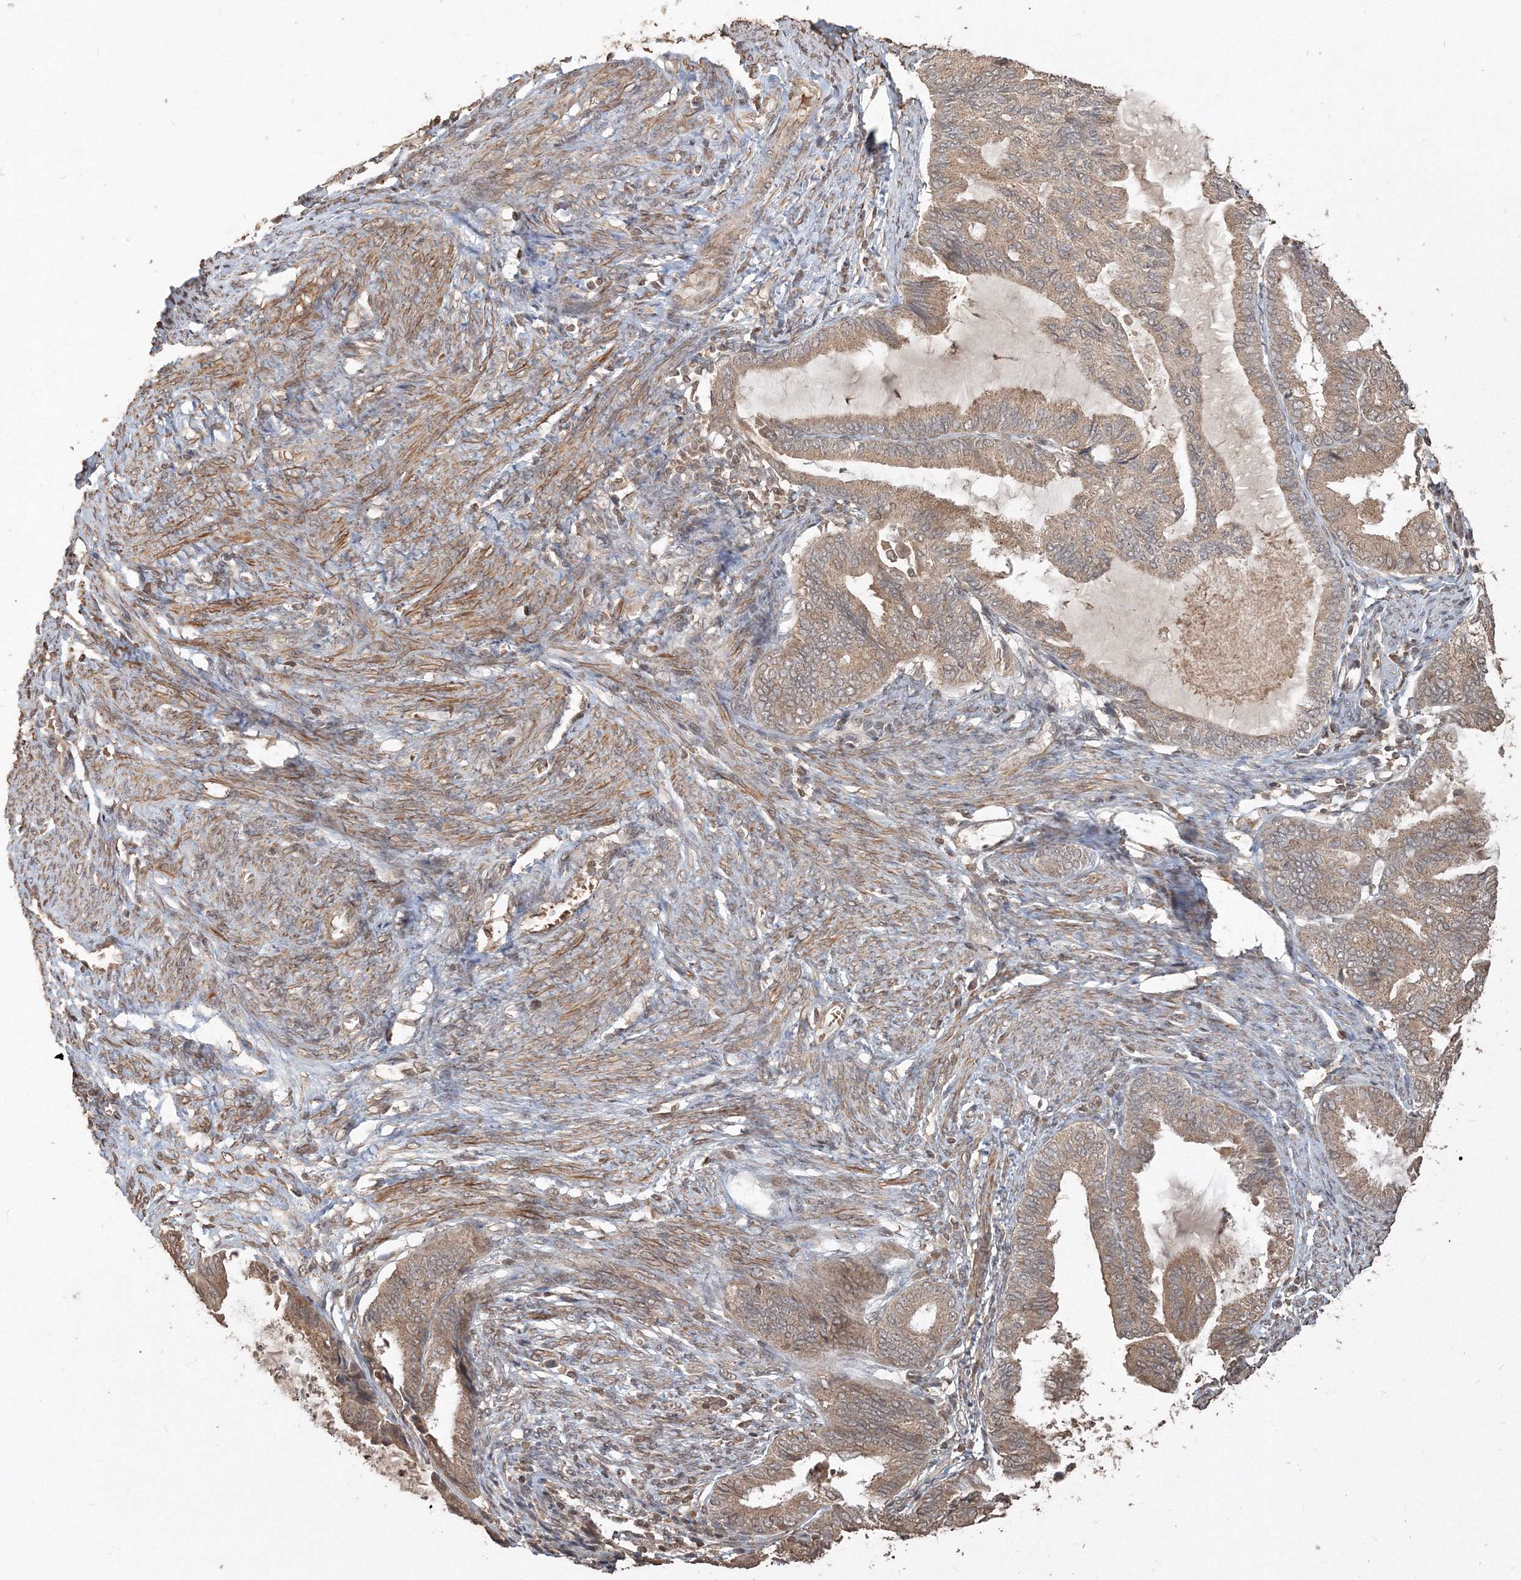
{"staining": {"intensity": "weak", "quantity": ">75%", "location": "cytoplasmic/membranous"}, "tissue": "endometrial cancer", "cell_type": "Tumor cells", "image_type": "cancer", "snomed": [{"axis": "morphology", "description": "Adenocarcinoma, NOS"}, {"axis": "topography", "description": "Endometrium"}], "caption": "Human endometrial cancer (adenocarcinoma) stained with a brown dye exhibits weak cytoplasmic/membranous positive expression in approximately >75% of tumor cells.", "gene": "CCDC122", "patient": {"sex": "female", "age": 86}}